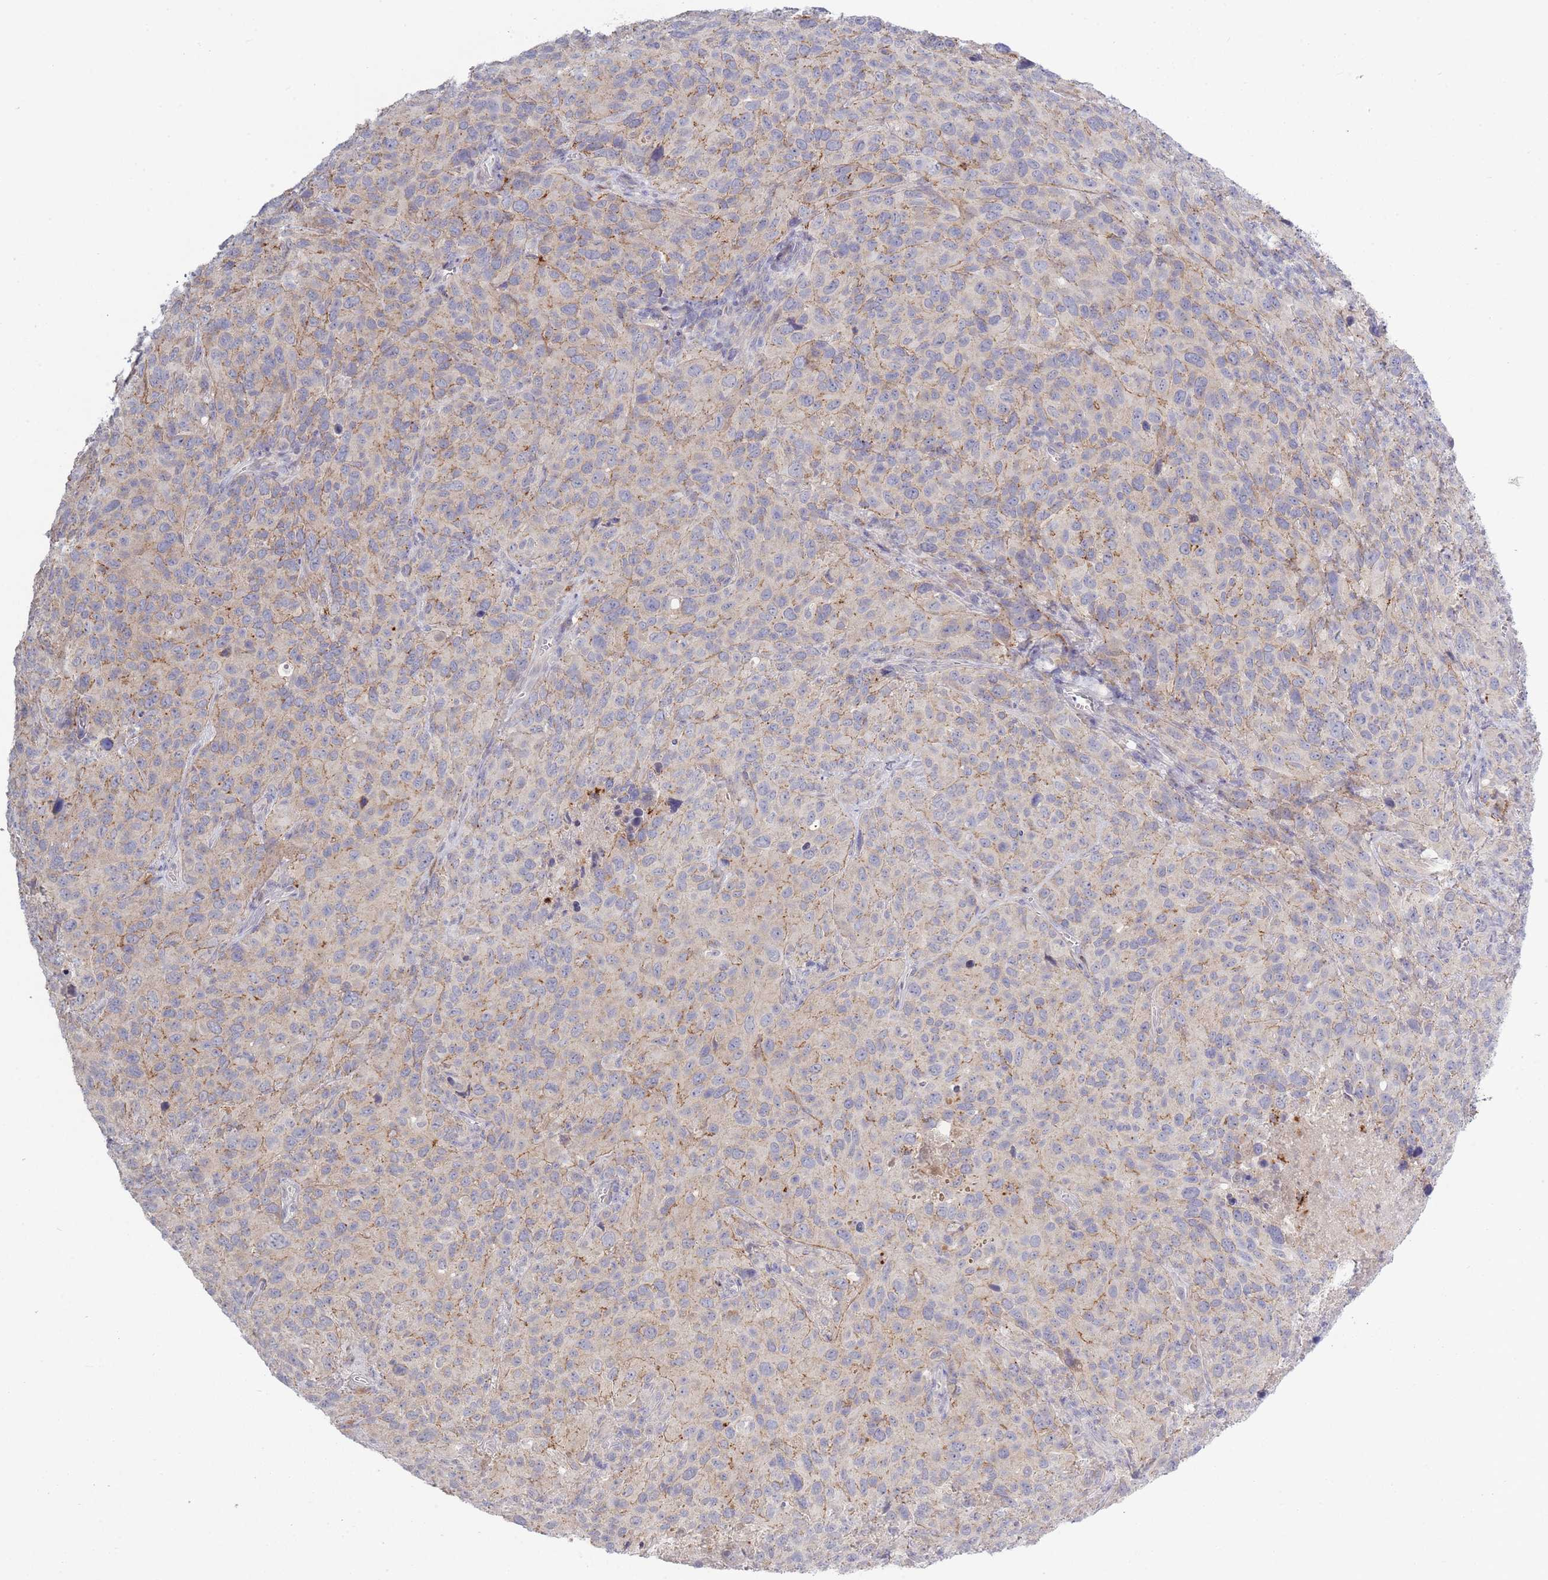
{"staining": {"intensity": "weak", "quantity": "<25%", "location": "cytoplasmic/membranous"}, "tissue": "cervical cancer", "cell_type": "Tumor cells", "image_type": "cancer", "snomed": [{"axis": "morphology", "description": "Squamous cell carcinoma, NOS"}, {"axis": "topography", "description": "Cervix"}], "caption": "Tumor cells show no significant expression in cervical cancer.", "gene": "TRIM61", "patient": {"sex": "female", "age": 51}}